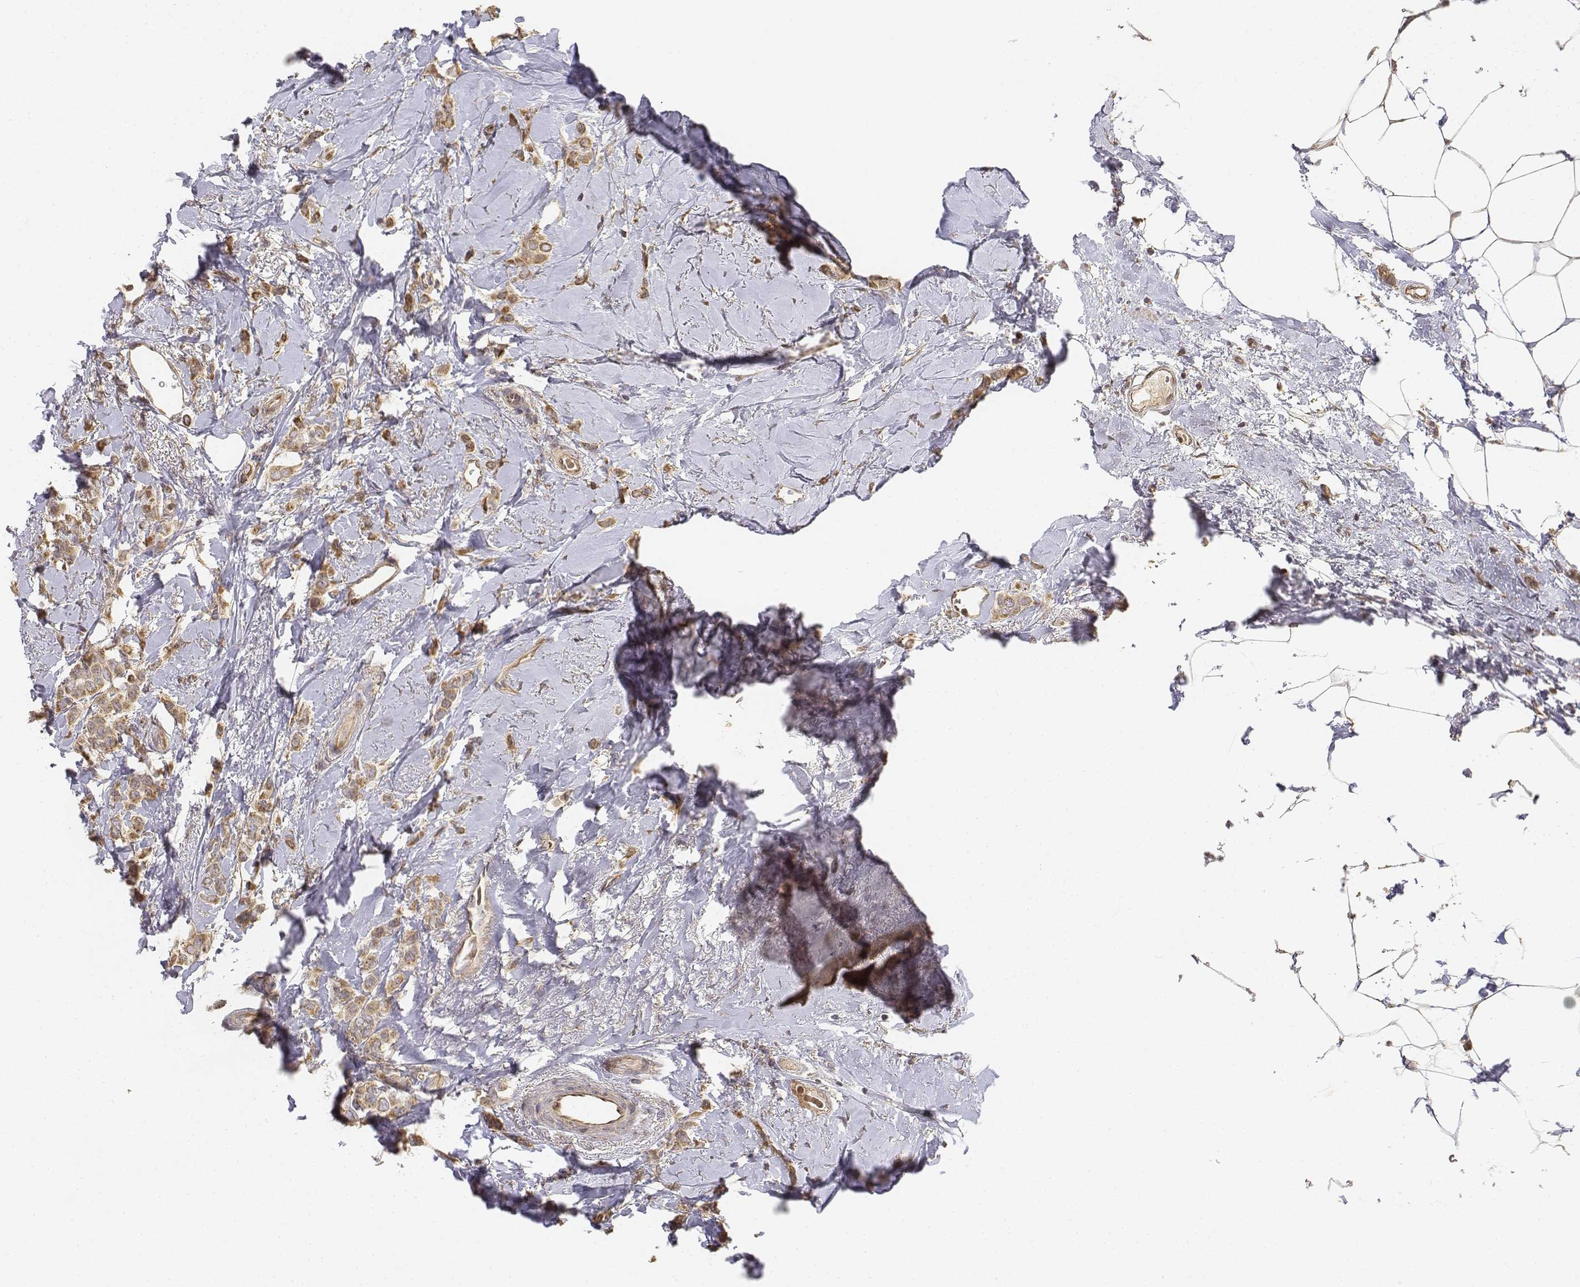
{"staining": {"intensity": "weak", "quantity": ">75%", "location": "cytoplasmic/membranous"}, "tissue": "breast cancer", "cell_type": "Tumor cells", "image_type": "cancer", "snomed": [{"axis": "morphology", "description": "Duct carcinoma"}, {"axis": "topography", "description": "Breast"}], "caption": "Approximately >75% of tumor cells in human breast cancer exhibit weak cytoplasmic/membranous protein staining as visualized by brown immunohistochemical staining.", "gene": "FBXO21", "patient": {"sex": "female", "age": 40}}